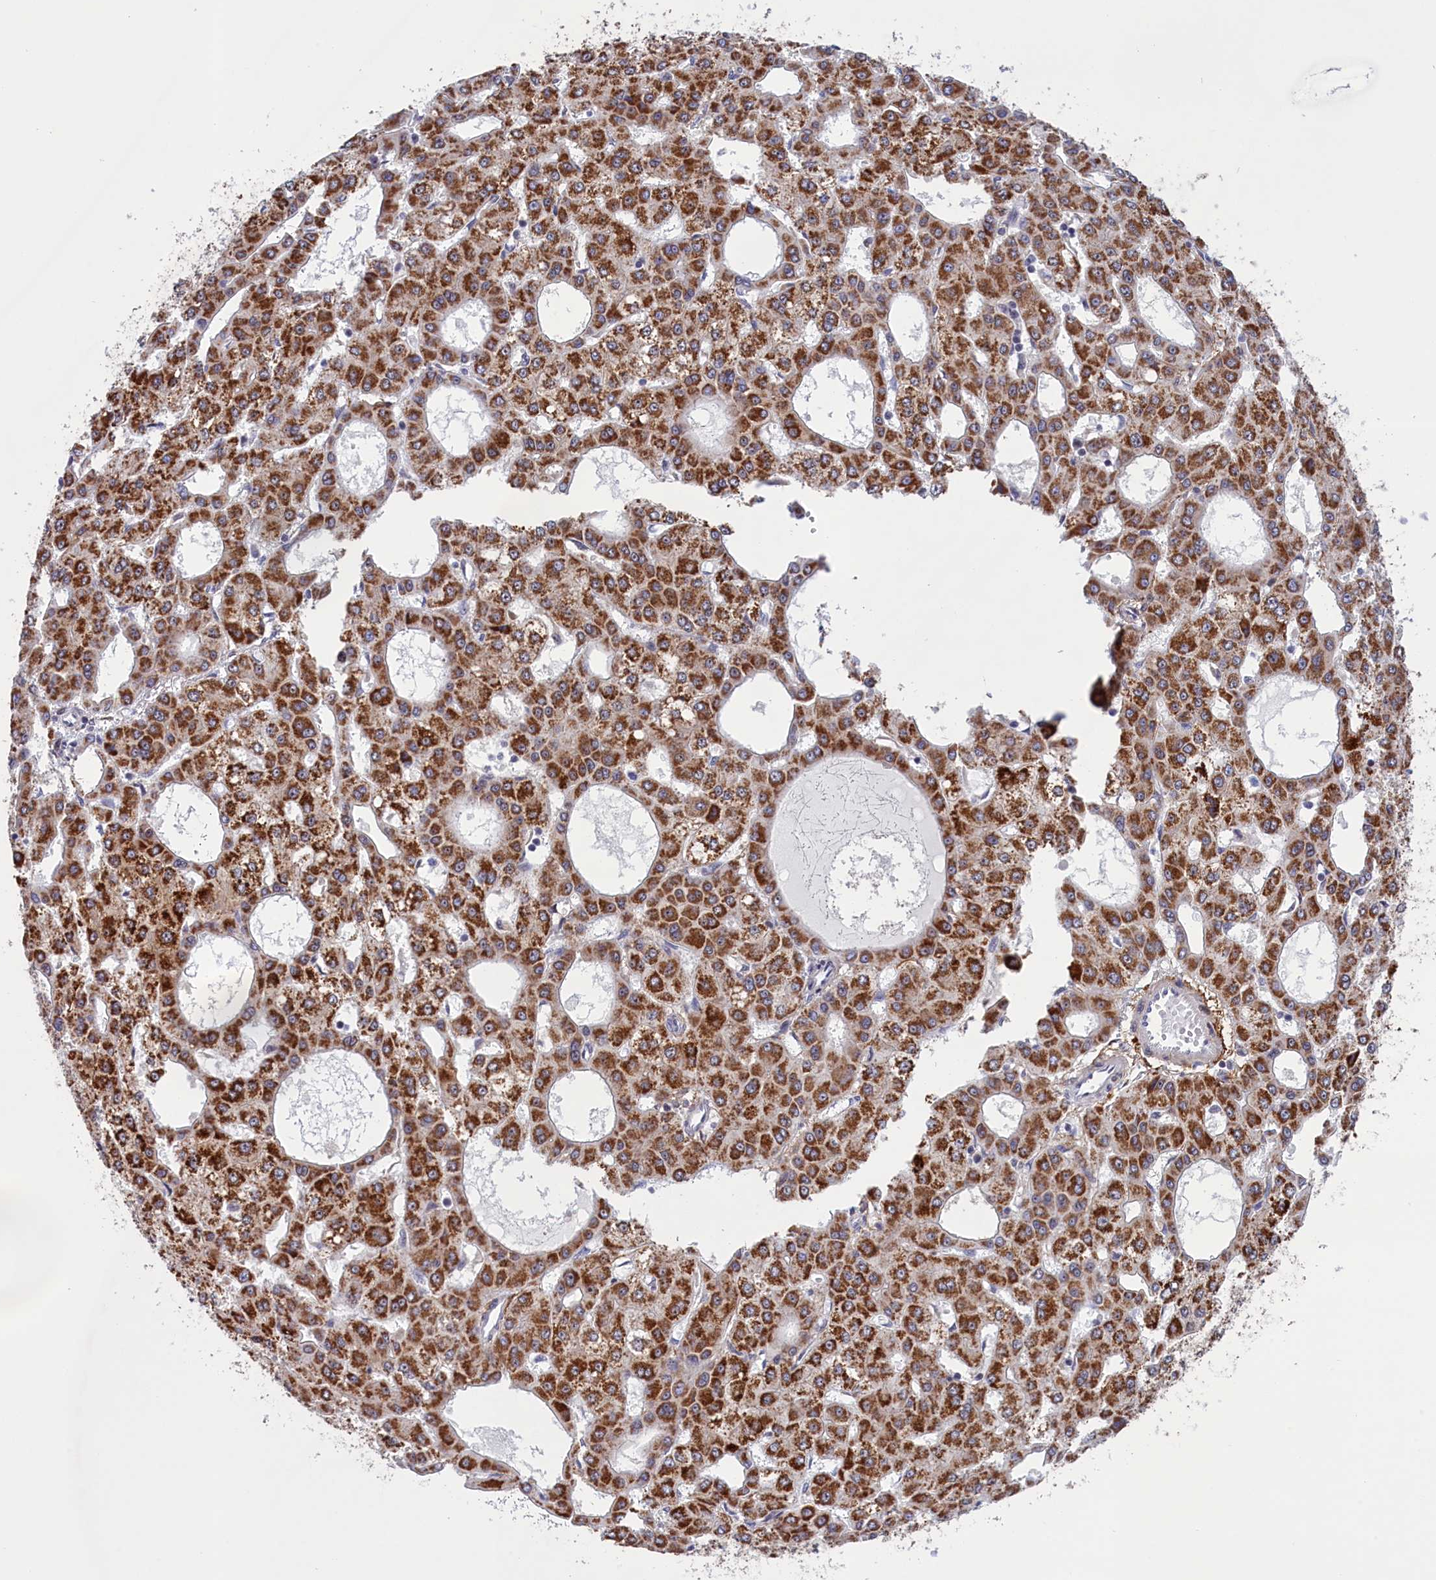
{"staining": {"intensity": "strong", "quantity": ">75%", "location": "cytoplasmic/membranous"}, "tissue": "liver cancer", "cell_type": "Tumor cells", "image_type": "cancer", "snomed": [{"axis": "morphology", "description": "Carcinoma, Hepatocellular, NOS"}, {"axis": "topography", "description": "Liver"}], "caption": "Immunohistochemical staining of human liver cancer (hepatocellular carcinoma) displays high levels of strong cytoplasmic/membranous protein expression in about >75% of tumor cells.", "gene": "PPAN", "patient": {"sex": "male", "age": 47}}